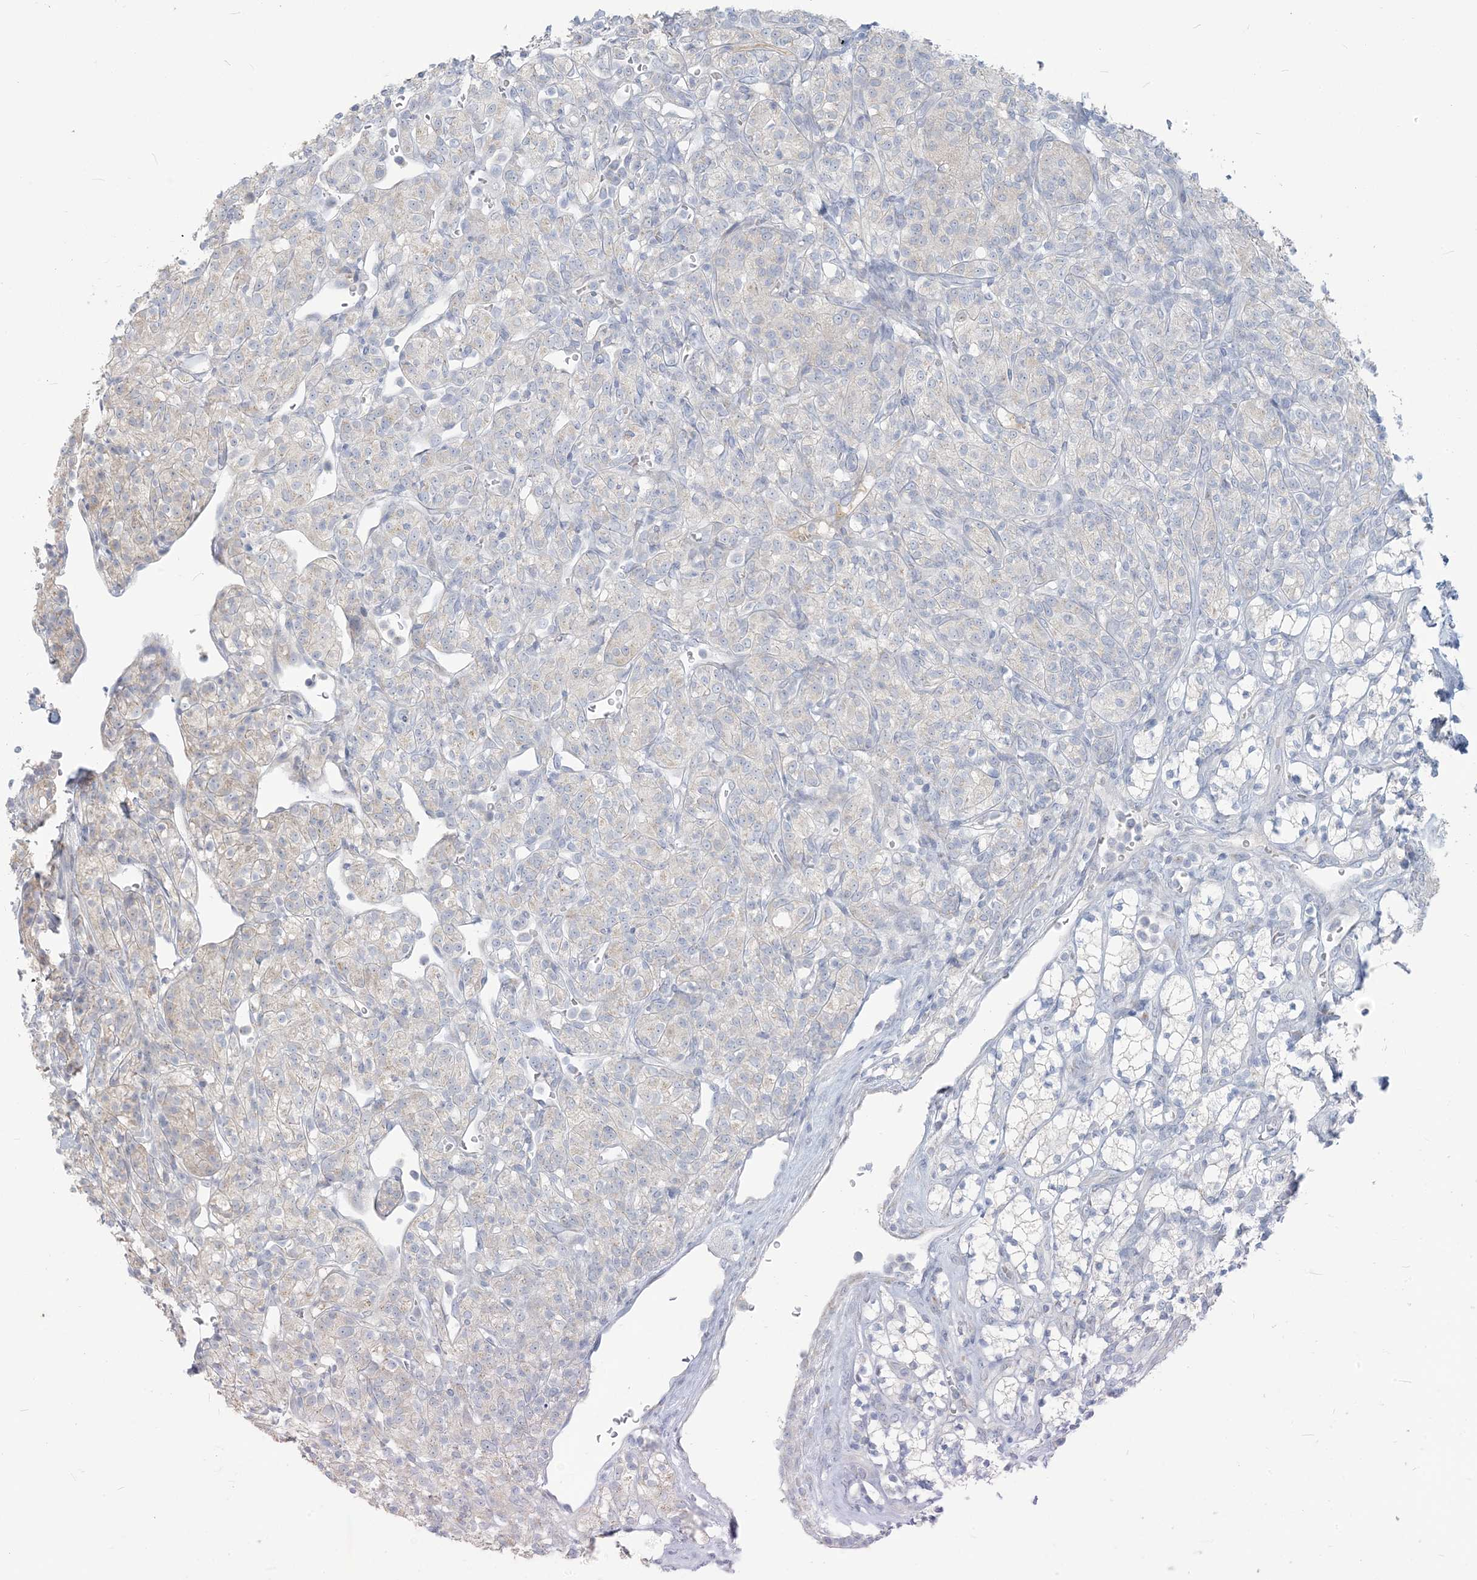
{"staining": {"intensity": "negative", "quantity": "none", "location": "none"}, "tissue": "renal cancer", "cell_type": "Tumor cells", "image_type": "cancer", "snomed": [{"axis": "morphology", "description": "Adenocarcinoma, NOS"}, {"axis": "topography", "description": "Kidney"}], "caption": "Immunohistochemistry photomicrograph of neoplastic tissue: human renal adenocarcinoma stained with DAB exhibits no significant protein expression in tumor cells.", "gene": "SCML1", "patient": {"sex": "male", "age": 77}}